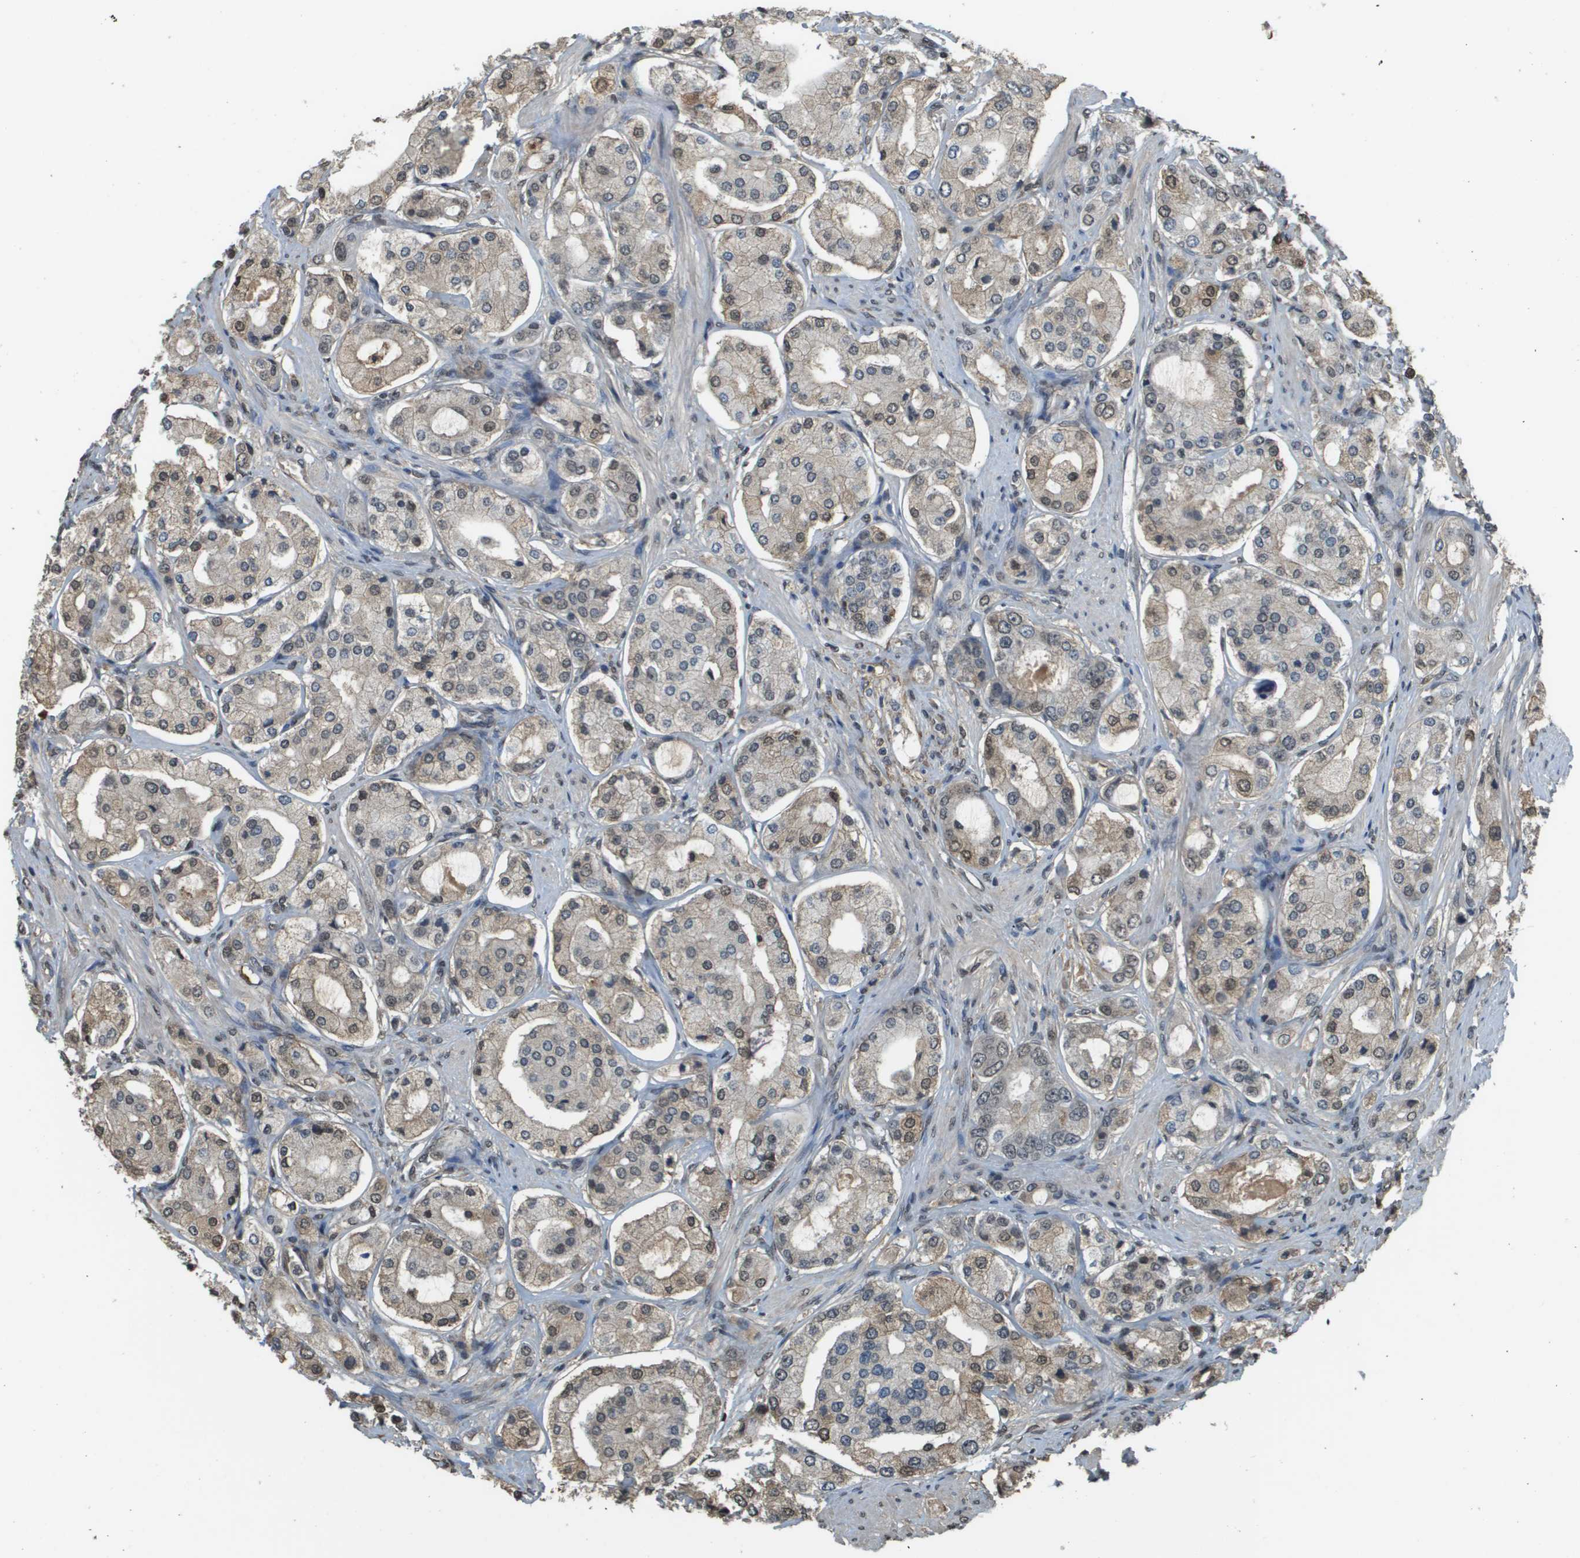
{"staining": {"intensity": "weak", "quantity": "<25%", "location": "cytoplasmic/membranous,nuclear"}, "tissue": "prostate cancer", "cell_type": "Tumor cells", "image_type": "cancer", "snomed": [{"axis": "morphology", "description": "Adenocarcinoma, High grade"}, {"axis": "topography", "description": "Prostate"}], "caption": "Prostate cancer (adenocarcinoma (high-grade)) was stained to show a protein in brown. There is no significant staining in tumor cells.", "gene": "NDRG2", "patient": {"sex": "male", "age": 65}}